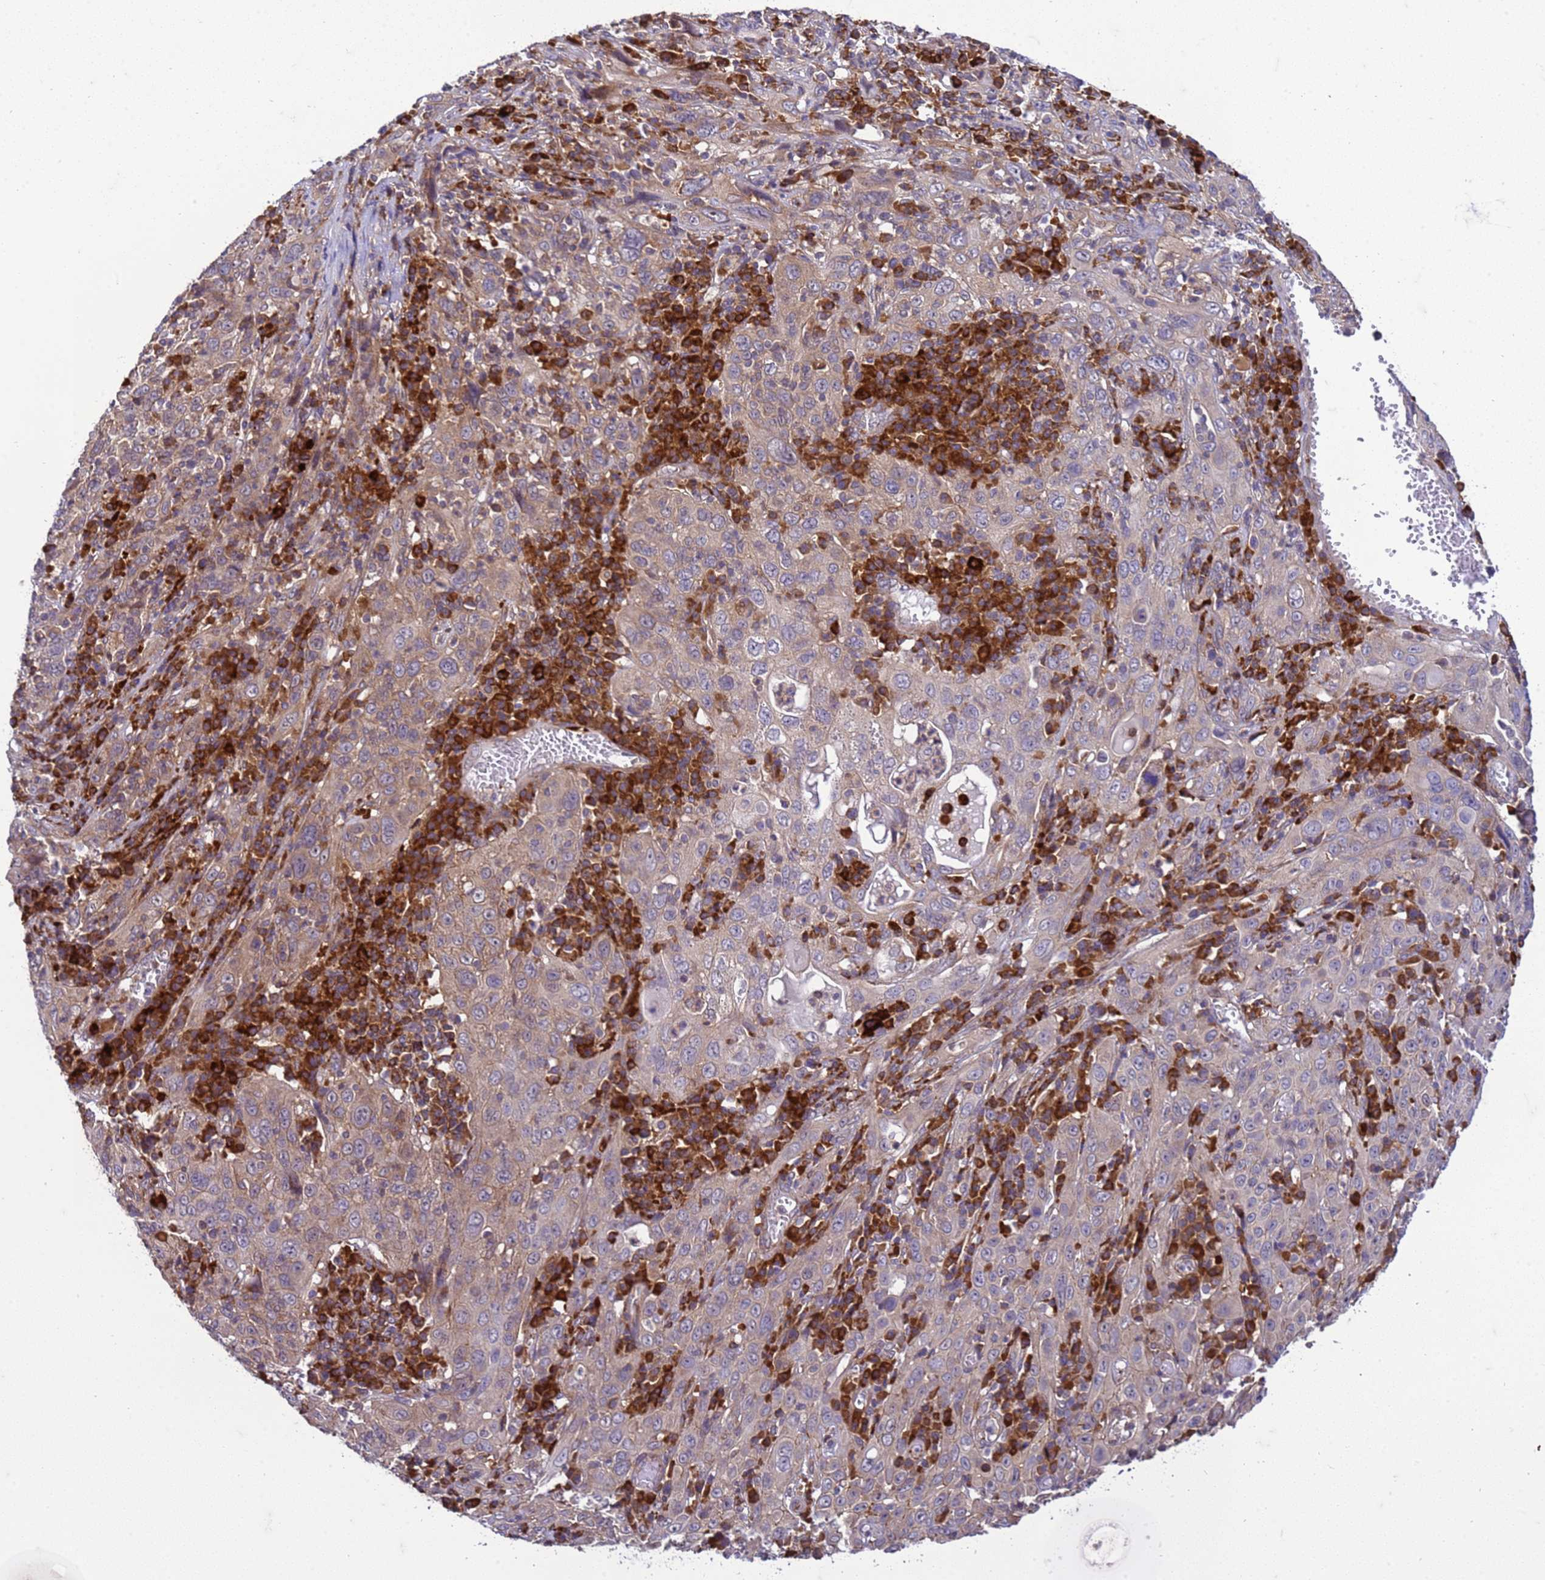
{"staining": {"intensity": "weak", "quantity": "25%-75%", "location": "cytoplasmic/membranous"}, "tissue": "cervical cancer", "cell_type": "Tumor cells", "image_type": "cancer", "snomed": [{"axis": "morphology", "description": "Squamous cell carcinoma, NOS"}, {"axis": "topography", "description": "Cervix"}], "caption": "Protein expression by immunohistochemistry reveals weak cytoplasmic/membranous expression in approximately 25%-75% of tumor cells in cervical cancer (squamous cell carcinoma).", "gene": "GEN1", "patient": {"sex": "female", "age": 46}}